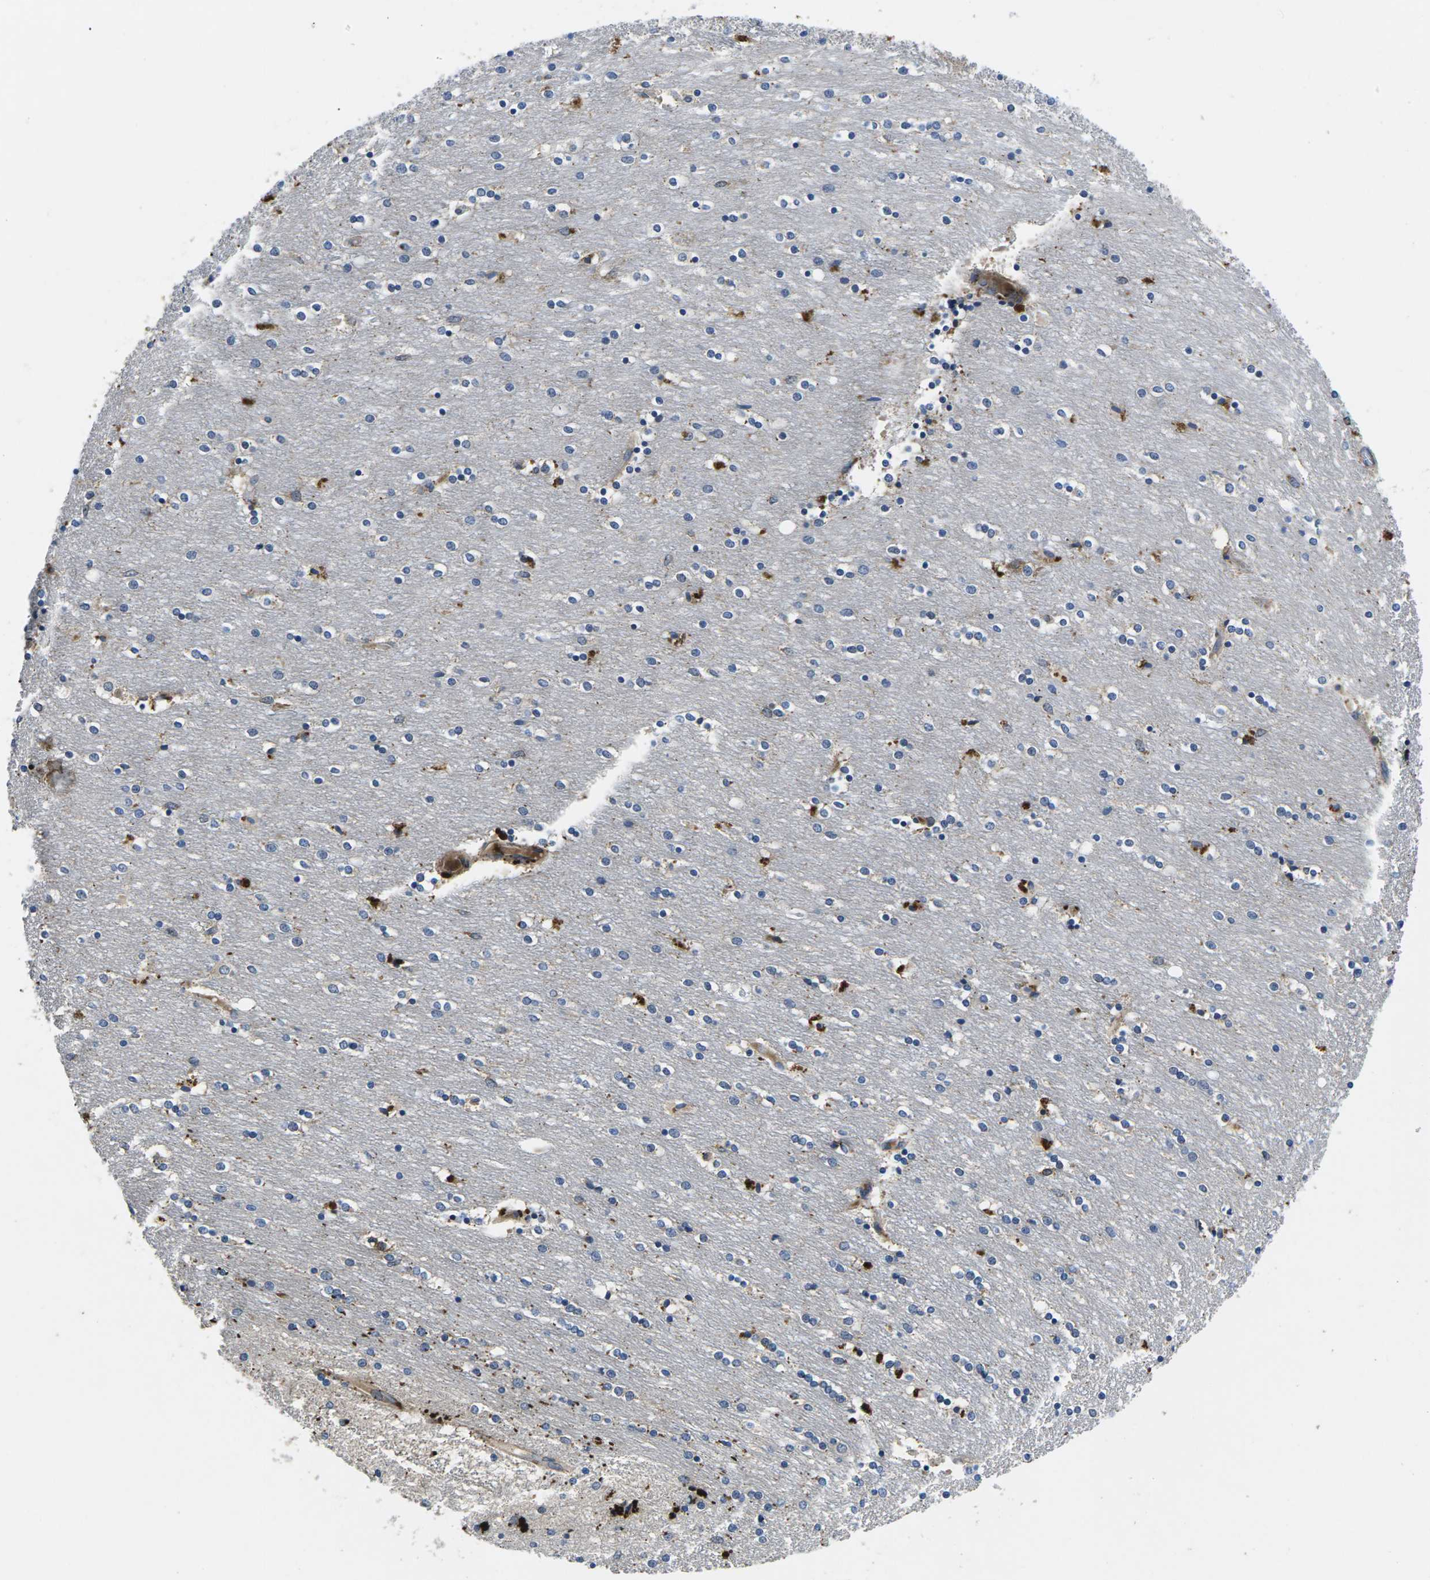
{"staining": {"intensity": "strong", "quantity": "25%-75%", "location": "cytoplasmic/membranous"}, "tissue": "caudate", "cell_type": "Glial cells", "image_type": "normal", "snomed": [{"axis": "morphology", "description": "Normal tissue, NOS"}, {"axis": "topography", "description": "Lateral ventricle wall"}], "caption": "Immunohistochemical staining of unremarkable human caudate exhibits strong cytoplasmic/membranous protein staining in about 25%-75% of glial cells.", "gene": "PLCE1", "patient": {"sex": "female", "age": 54}}